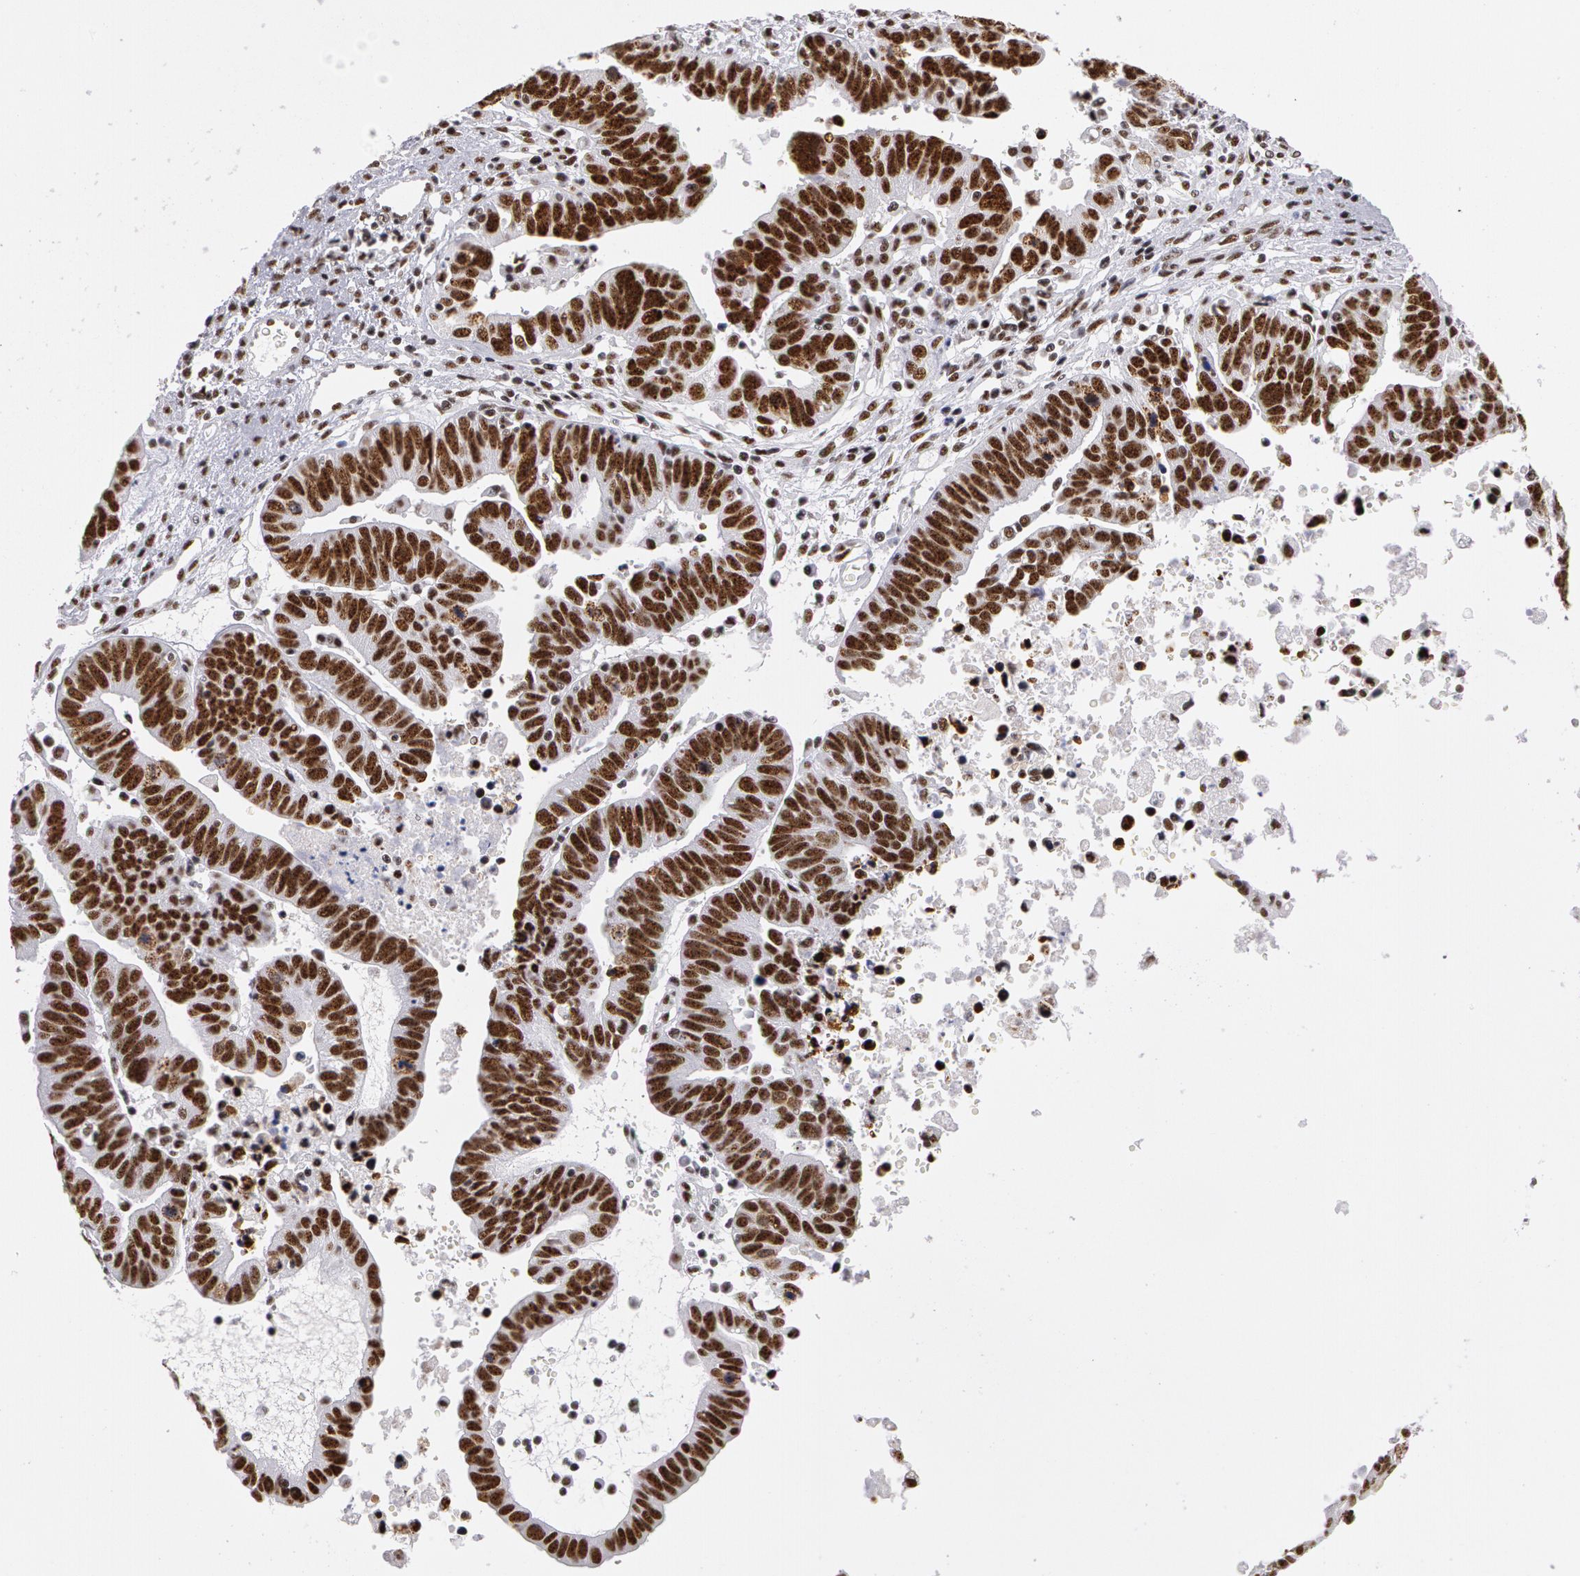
{"staining": {"intensity": "strong", "quantity": ">75%", "location": "nuclear"}, "tissue": "ovarian cancer", "cell_type": "Tumor cells", "image_type": "cancer", "snomed": [{"axis": "morphology", "description": "Carcinoma, endometroid"}, {"axis": "morphology", "description": "Cystadenocarcinoma, serous, NOS"}, {"axis": "topography", "description": "Ovary"}], "caption": "A high amount of strong nuclear expression is appreciated in about >75% of tumor cells in ovarian serous cystadenocarcinoma tissue.", "gene": "PNN", "patient": {"sex": "female", "age": 45}}